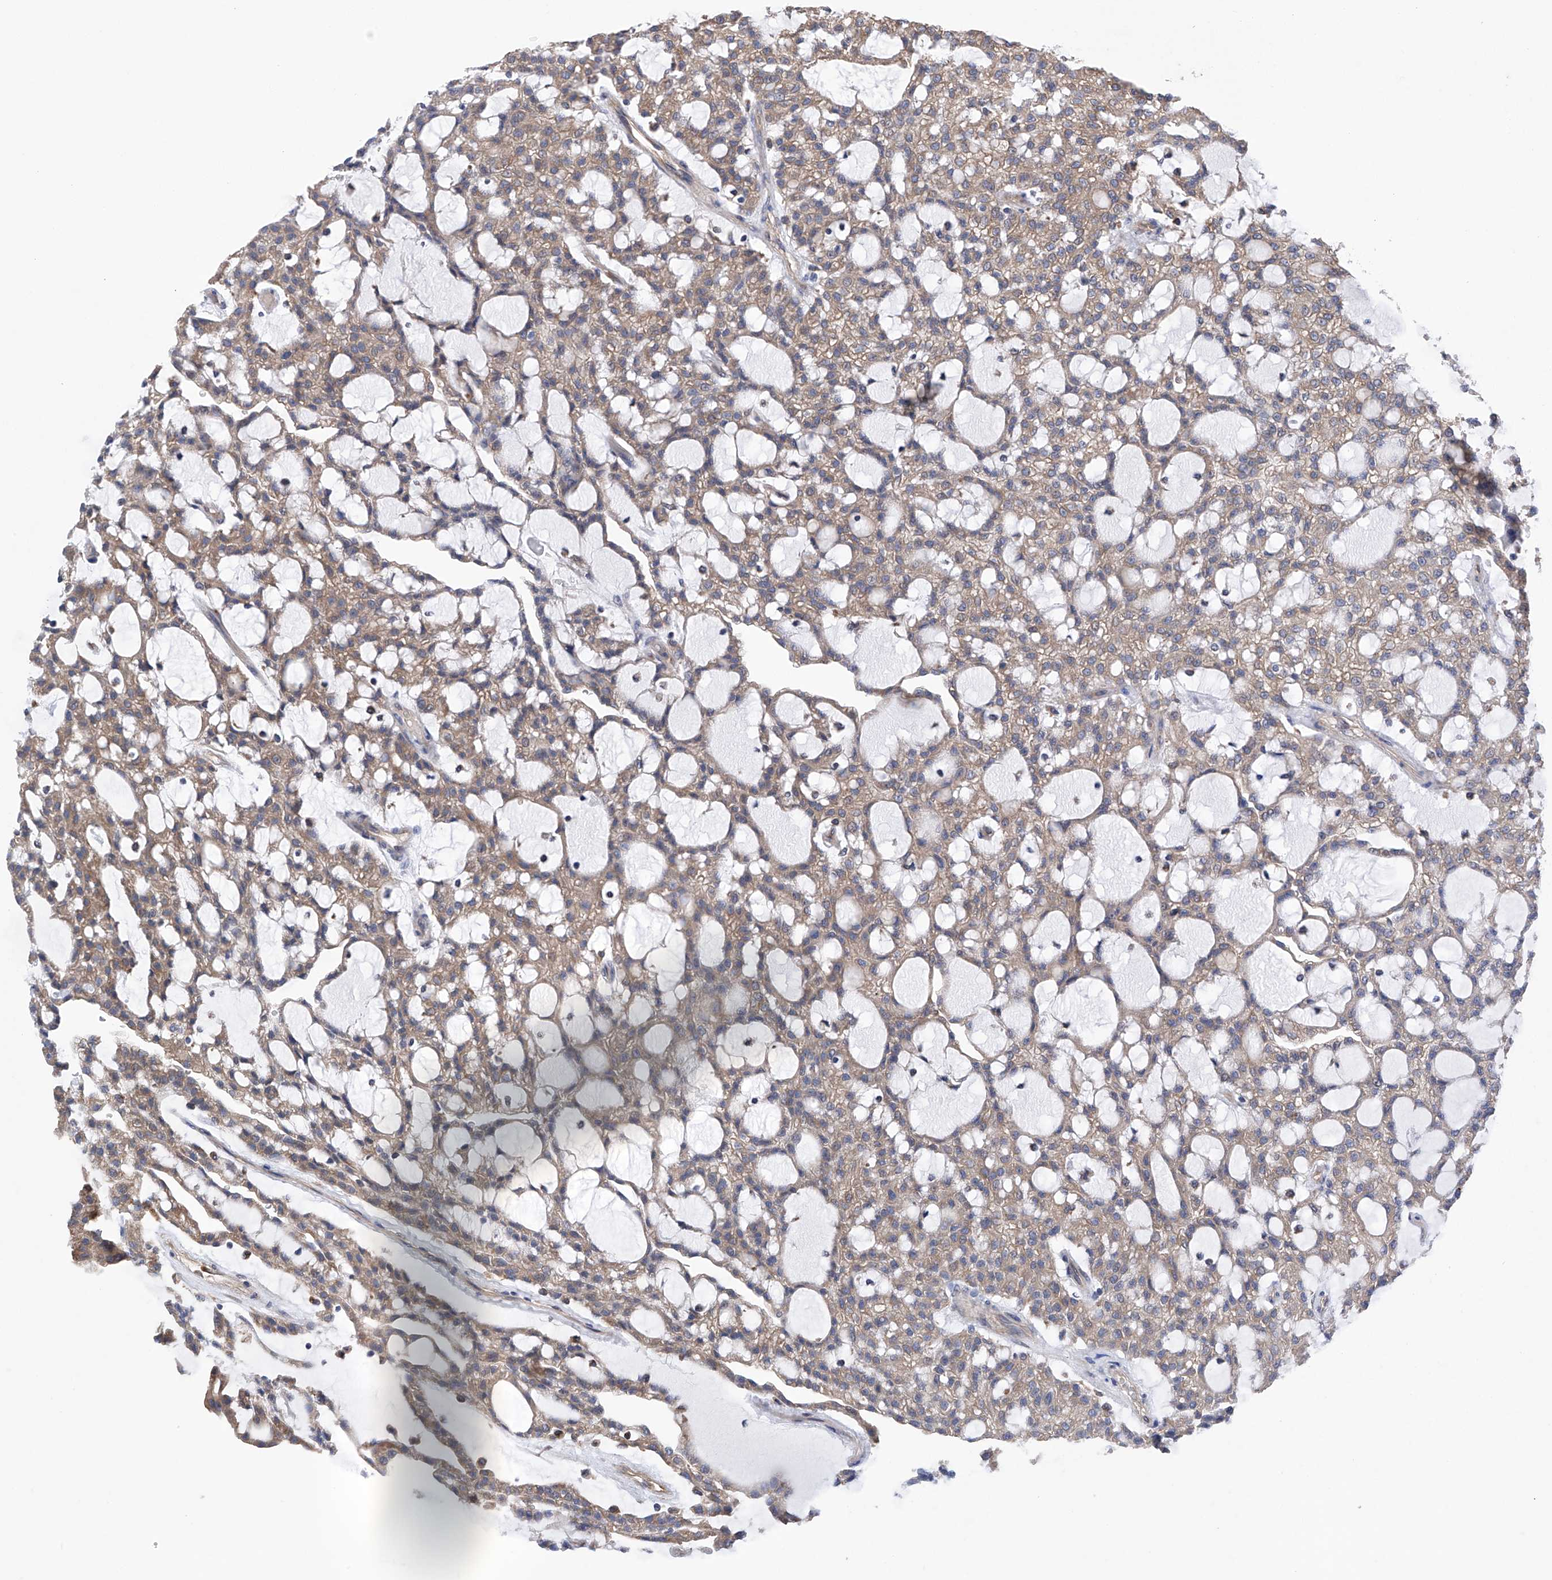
{"staining": {"intensity": "weak", "quantity": ">75%", "location": "cytoplasmic/membranous"}, "tissue": "renal cancer", "cell_type": "Tumor cells", "image_type": "cancer", "snomed": [{"axis": "morphology", "description": "Adenocarcinoma, NOS"}, {"axis": "topography", "description": "Kidney"}], "caption": "Protein expression by immunohistochemistry (IHC) reveals weak cytoplasmic/membranous positivity in approximately >75% of tumor cells in adenocarcinoma (renal).", "gene": "DNAH8", "patient": {"sex": "male", "age": 63}}